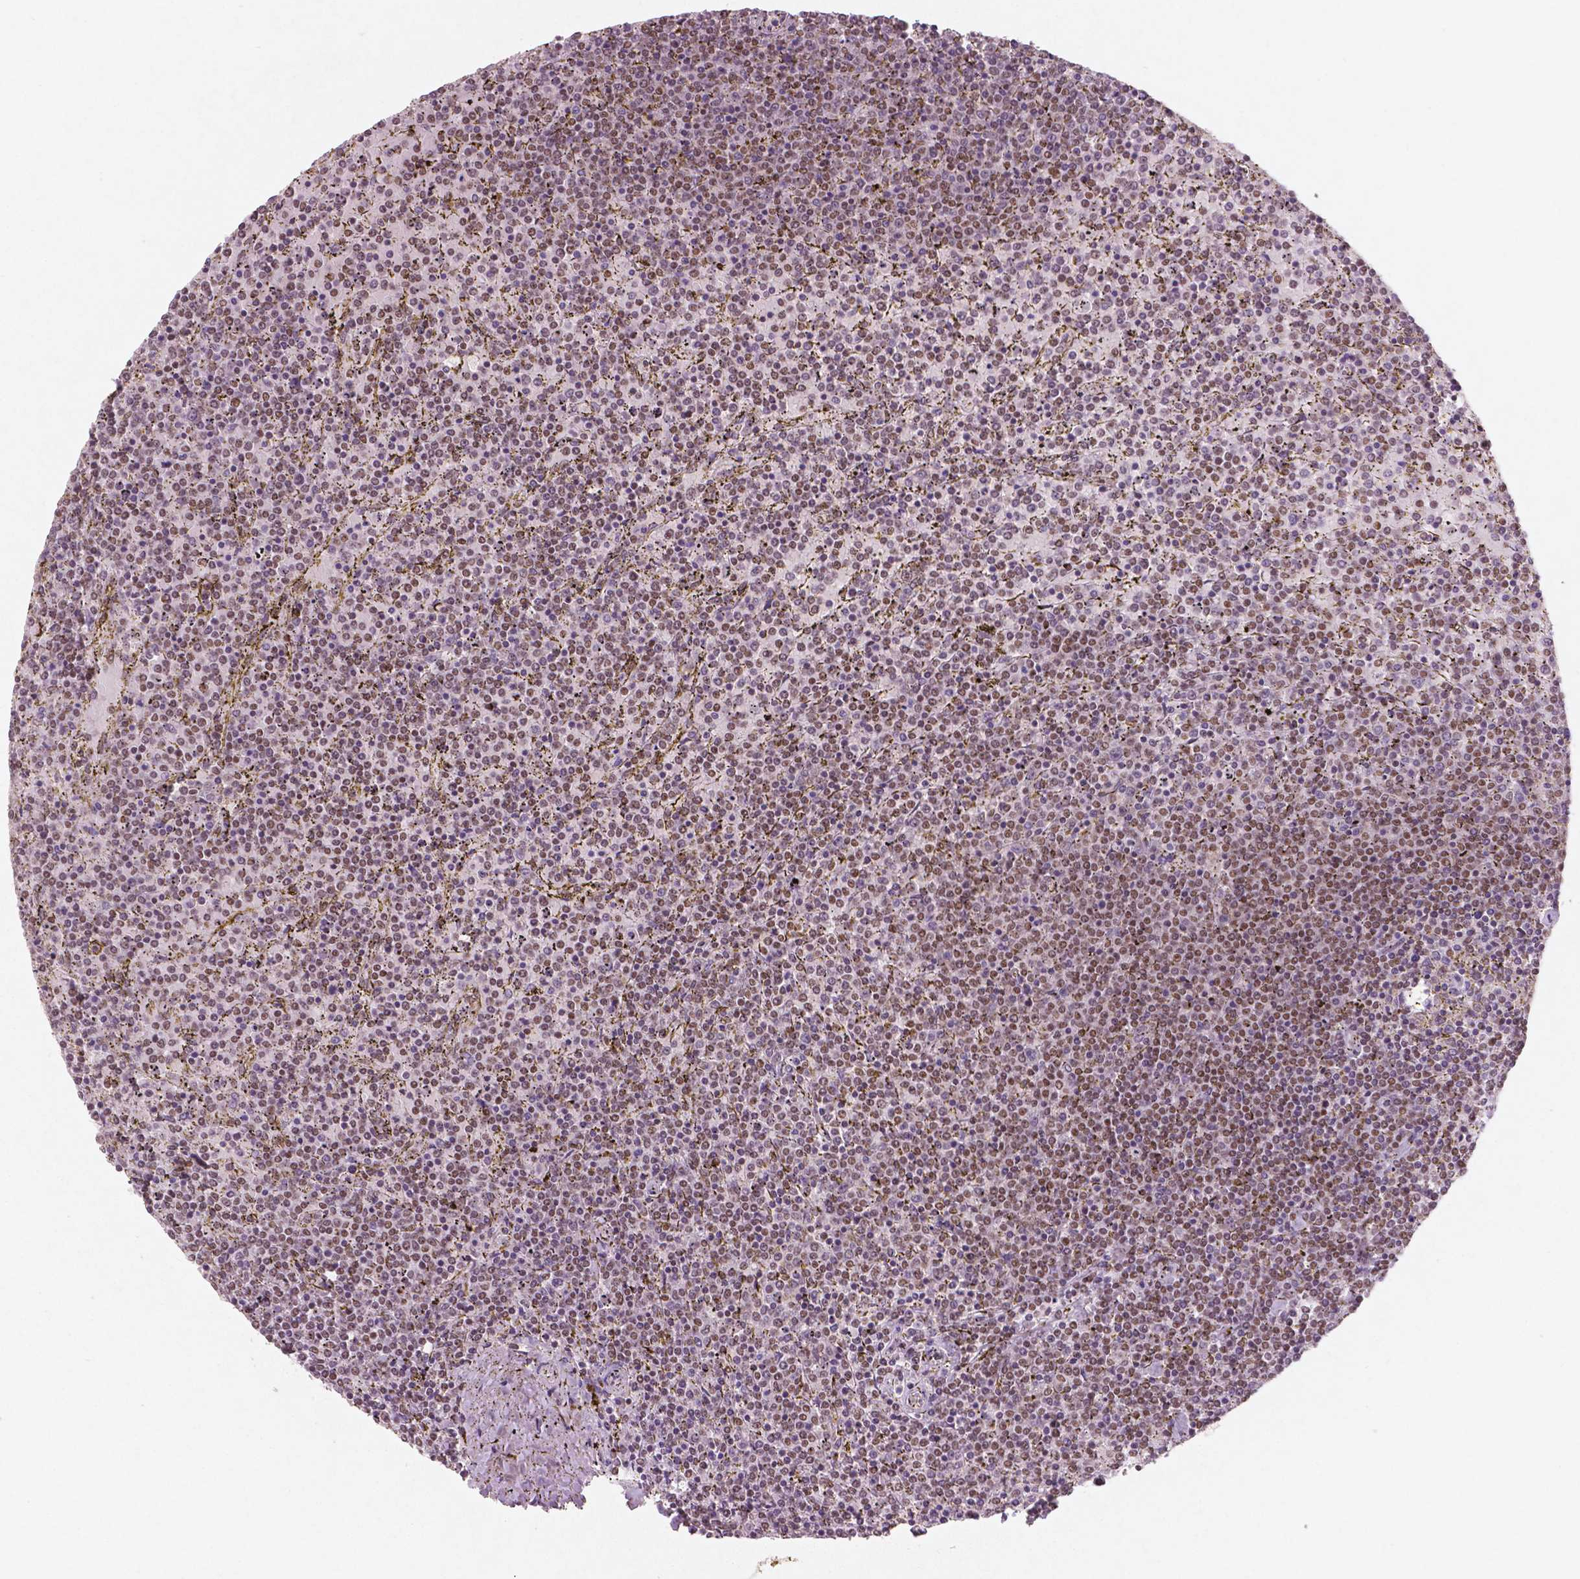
{"staining": {"intensity": "moderate", "quantity": ">75%", "location": "nuclear"}, "tissue": "lymphoma", "cell_type": "Tumor cells", "image_type": "cancer", "snomed": [{"axis": "morphology", "description": "Malignant lymphoma, non-Hodgkin's type, Low grade"}, {"axis": "topography", "description": "Spleen"}], "caption": "Immunohistochemical staining of human malignant lymphoma, non-Hodgkin's type (low-grade) exhibits moderate nuclear protein positivity in approximately >75% of tumor cells. Using DAB (3,3'-diaminobenzidine) (brown) and hematoxylin (blue) stains, captured at high magnification using brightfield microscopy.", "gene": "BRD4", "patient": {"sex": "female", "age": 77}}